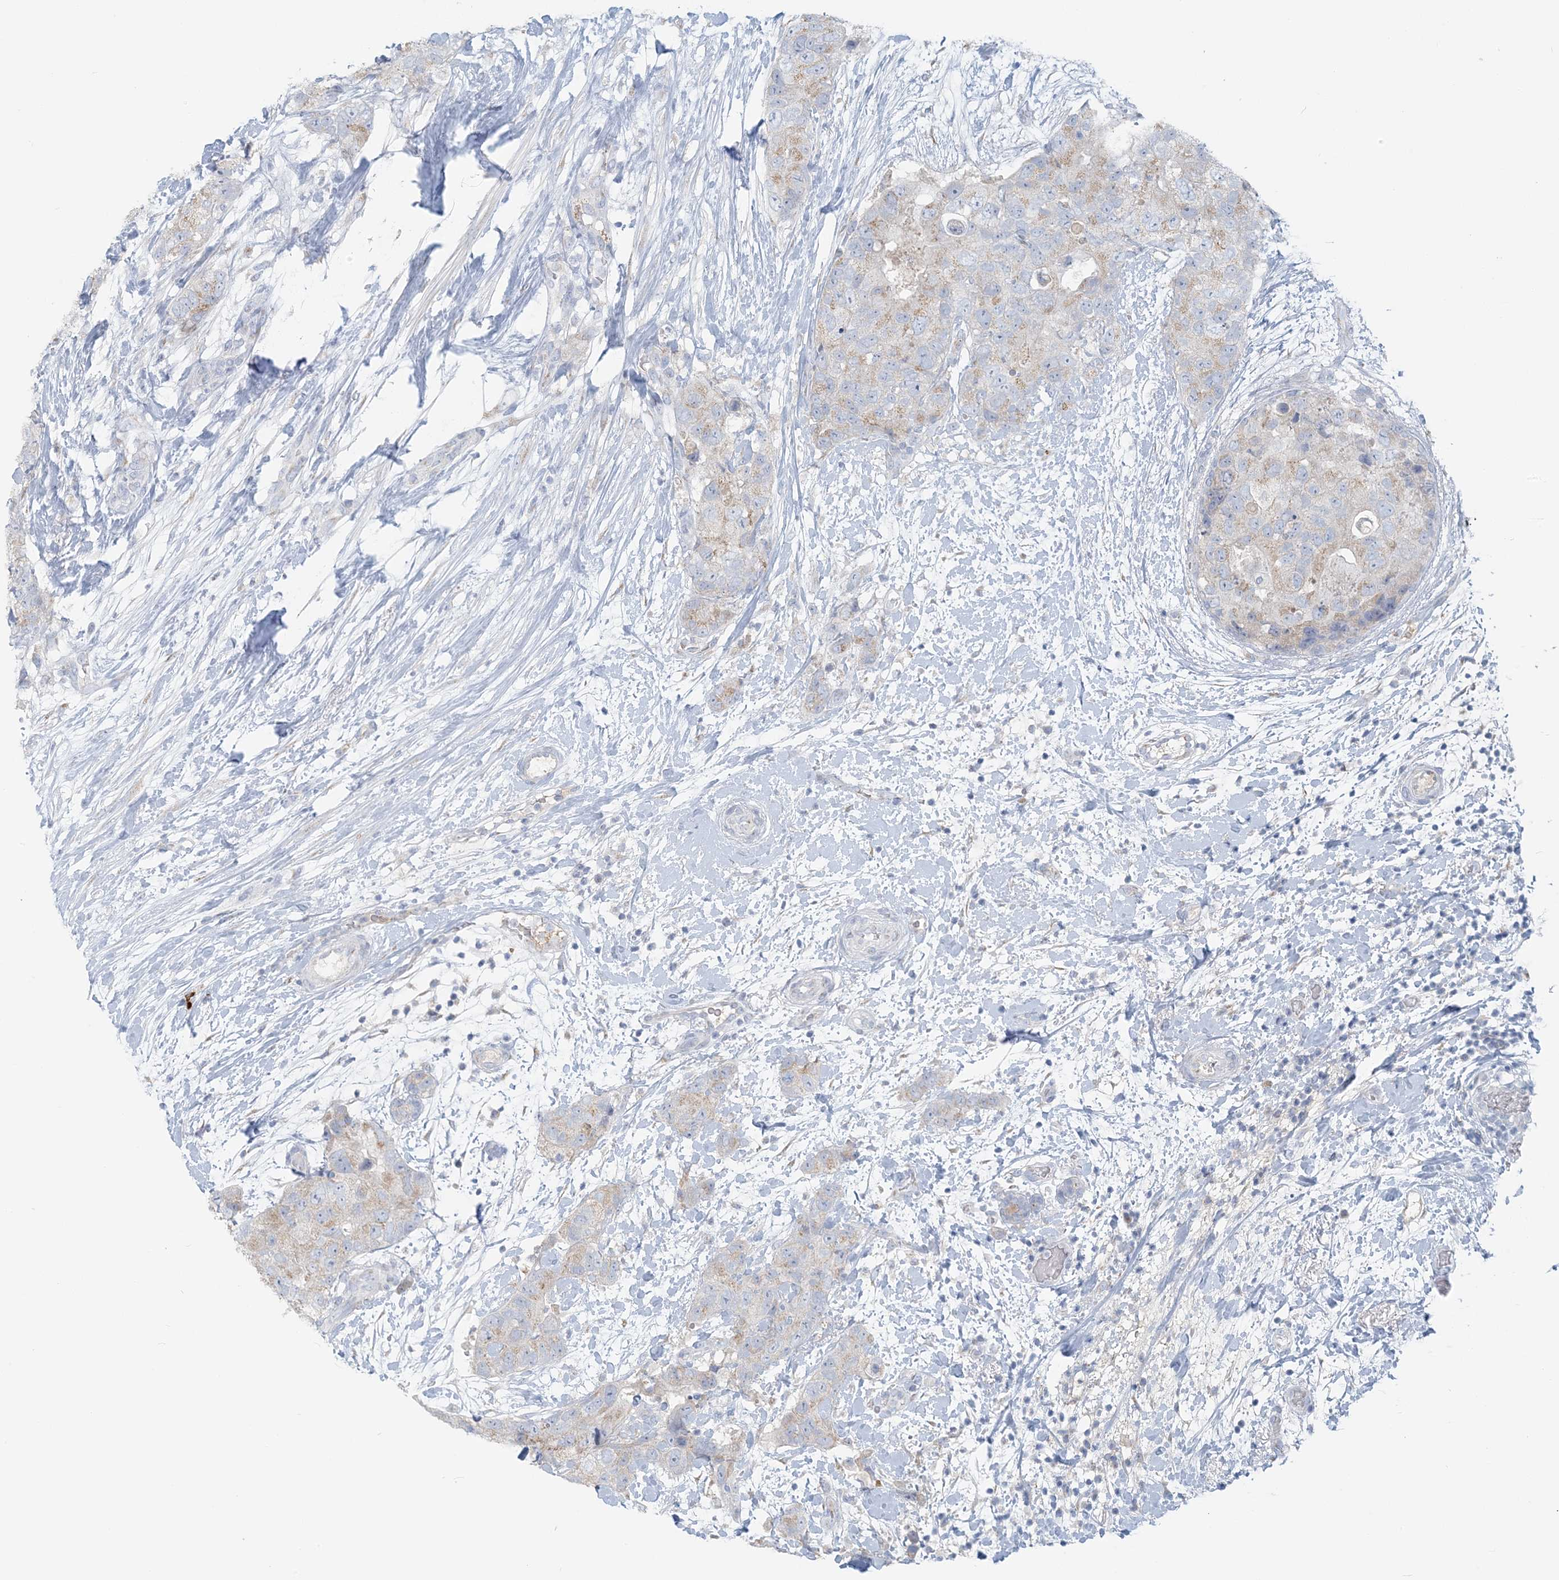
{"staining": {"intensity": "weak", "quantity": "<25%", "location": "cytoplasmic/membranous"}, "tissue": "breast cancer", "cell_type": "Tumor cells", "image_type": "cancer", "snomed": [{"axis": "morphology", "description": "Duct carcinoma"}, {"axis": "topography", "description": "Breast"}], "caption": "An immunohistochemistry photomicrograph of breast infiltrating ductal carcinoma is shown. There is no staining in tumor cells of breast infiltrating ductal carcinoma.", "gene": "SCML1", "patient": {"sex": "female", "age": 62}}